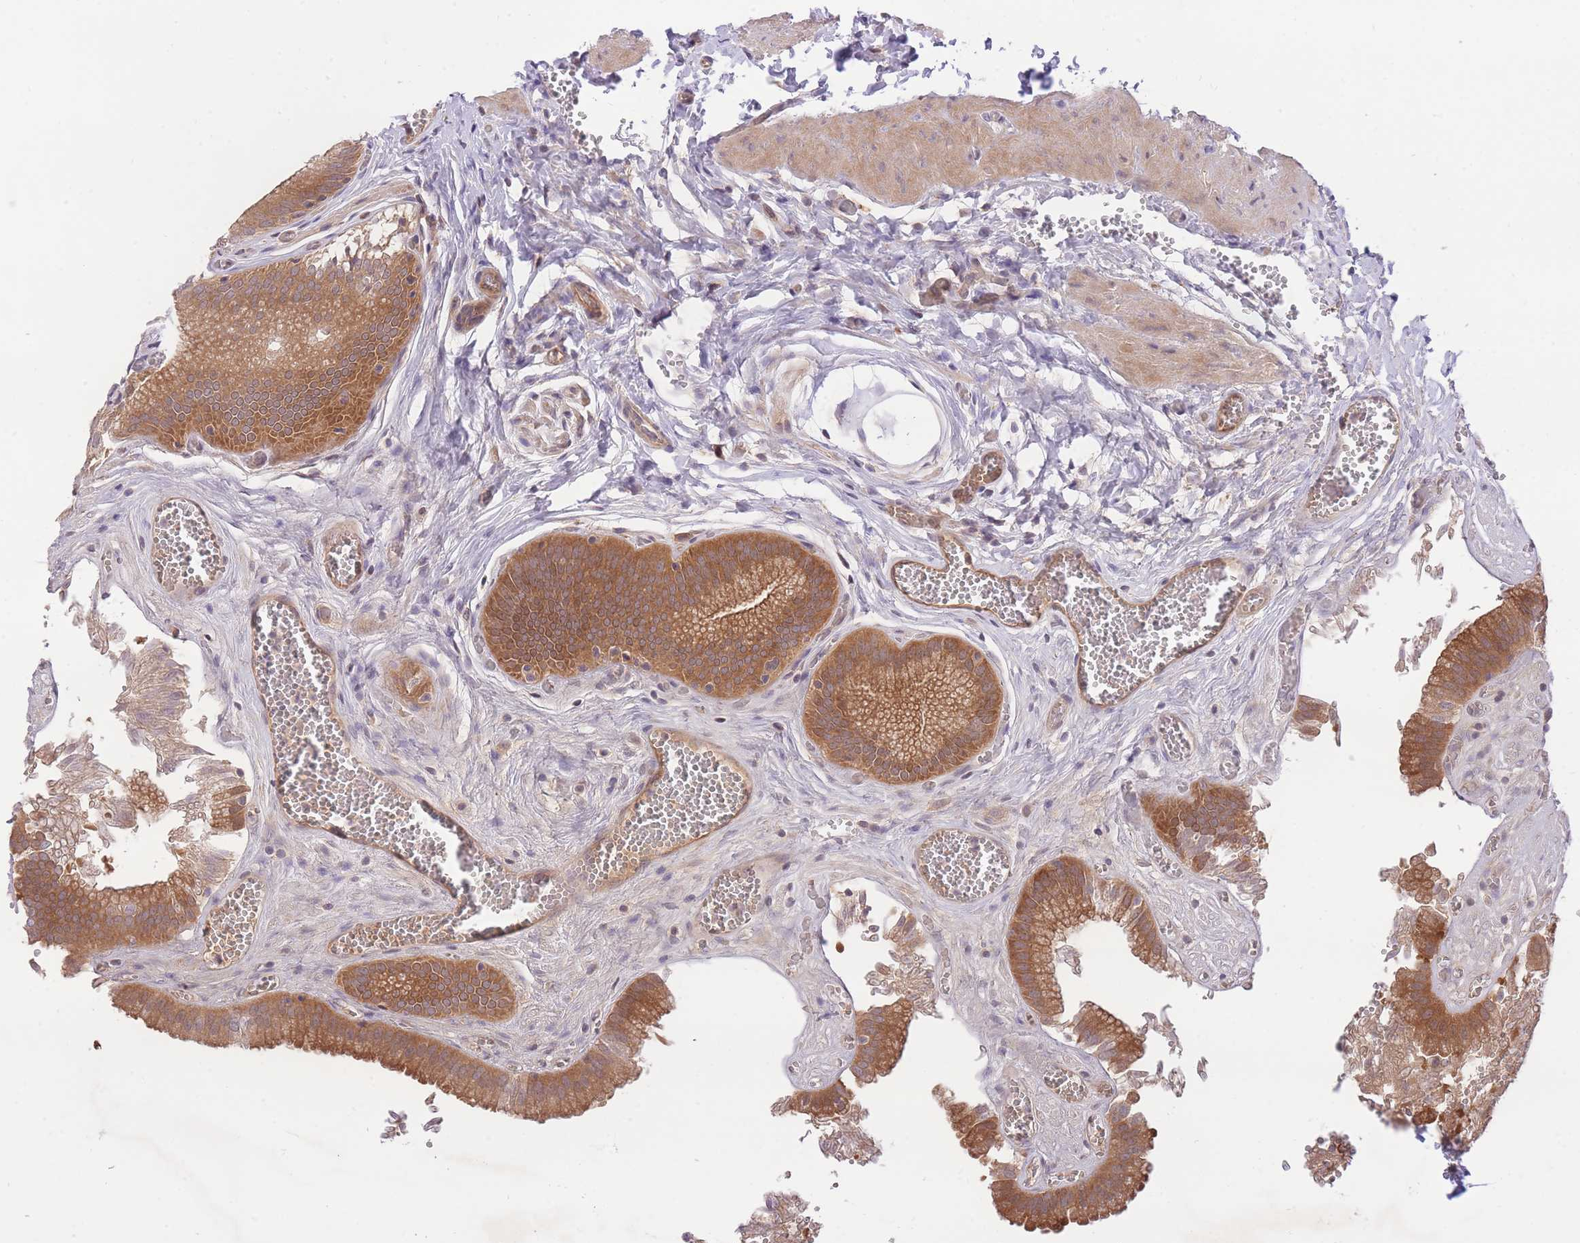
{"staining": {"intensity": "moderate", "quantity": ">75%", "location": "cytoplasmic/membranous"}, "tissue": "gallbladder", "cell_type": "Glandular cells", "image_type": "normal", "snomed": [{"axis": "morphology", "description": "Normal tissue, NOS"}, {"axis": "topography", "description": "Gallbladder"}, {"axis": "topography", "description": "Peripheral nerve tissue"}], "caption": "Immunohistochemical staining of normal gallbladder reveals >75% levels of moderate cytoplasmic/membranous protein expression in about >75% of glandular cells.", "gene": "PREP", "patient": {"sex": "male", "age": 17}}